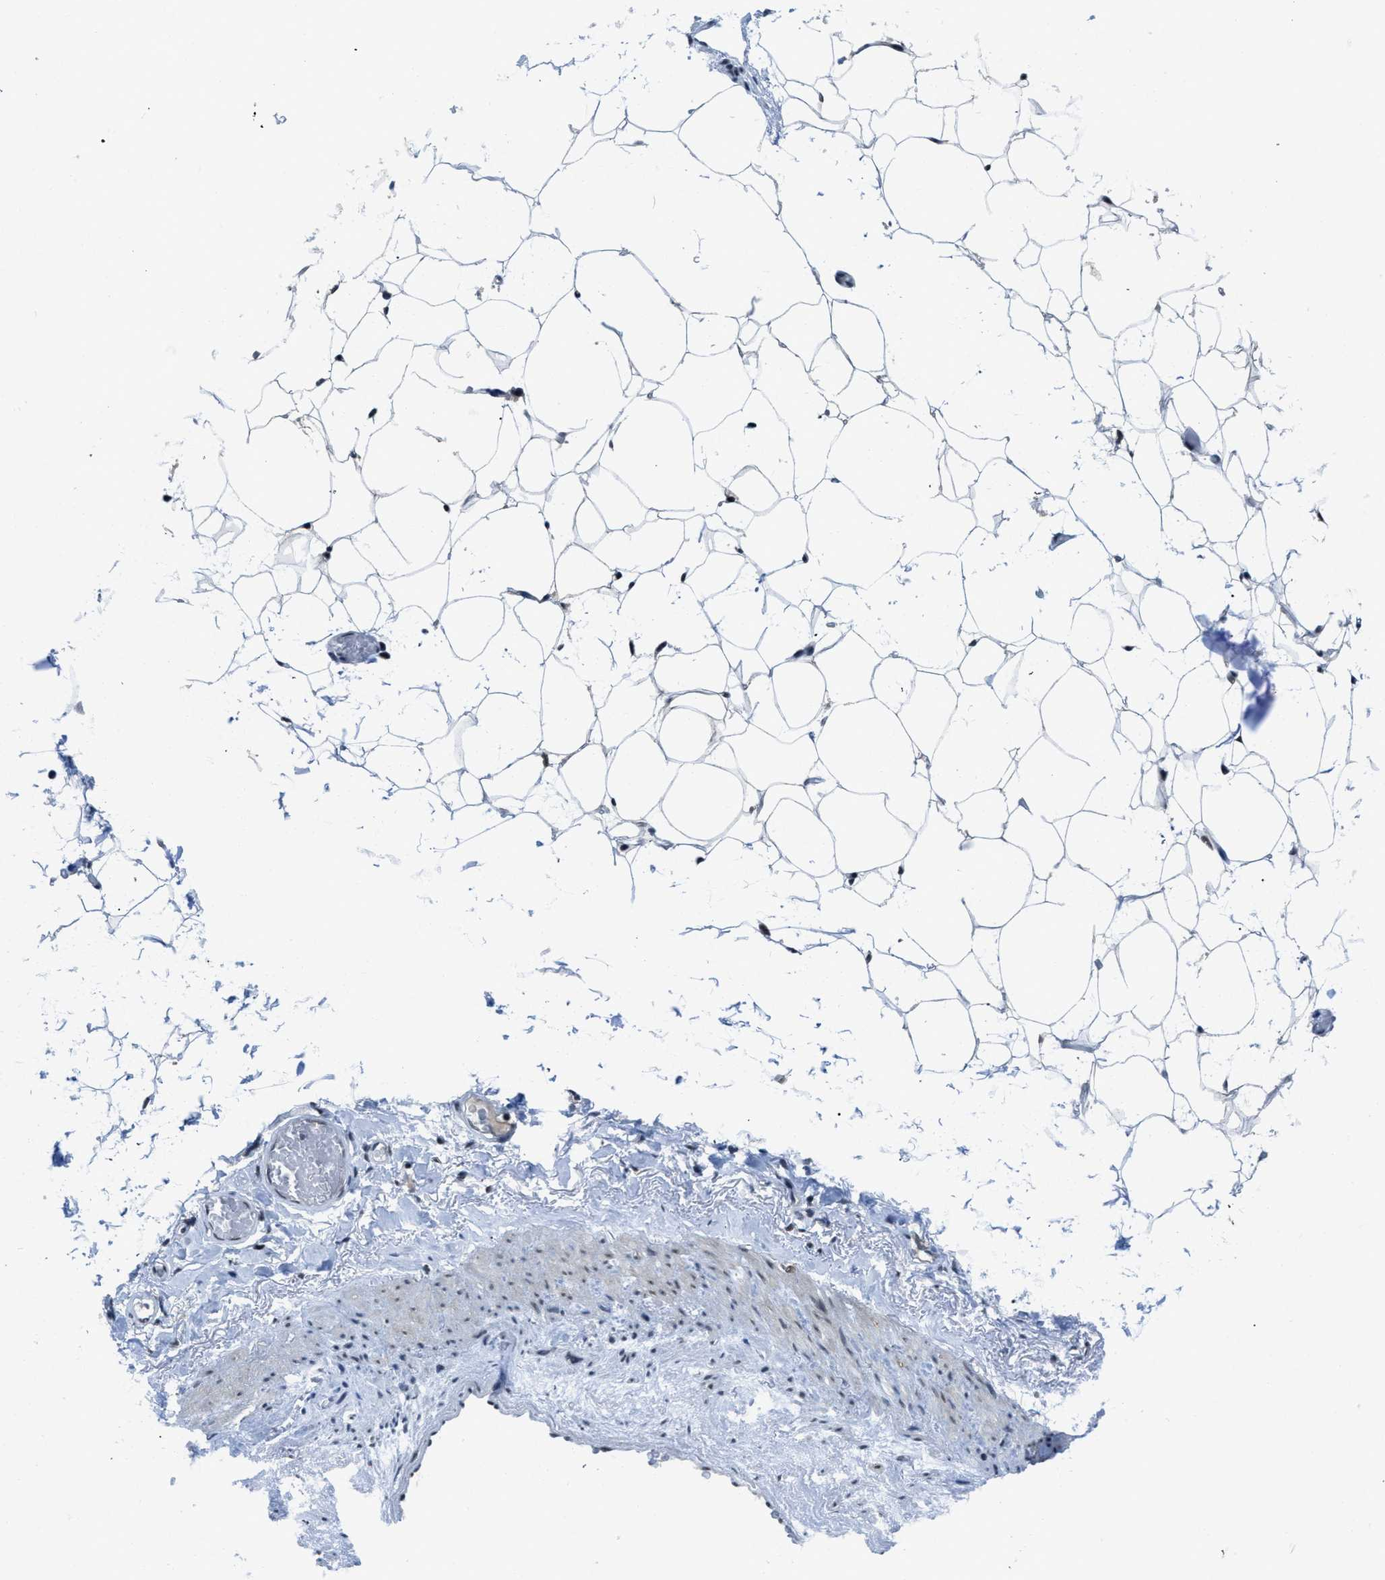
{"staining": {"intensity": "strong", "quantity": ">75%", "location": "nuclear"}, "tissue": "adipose tissue", "cell_type": "Adipocytes", "image_type": "normal", "snomed": [{"axis": "morphology", "description": "Normal tissue, NOS"}, {"axis": "topography", "description": "Breast"}, {"axis": "topography", "description": "Soft tissue"}], "caption": "Protein expression analysis of benign human adipose tissue reveals strong nuclear positivity in approximately >75% of adipocytes.", "gene": "GATAD2B", "patient": {"sex": "female", "age": 75}}